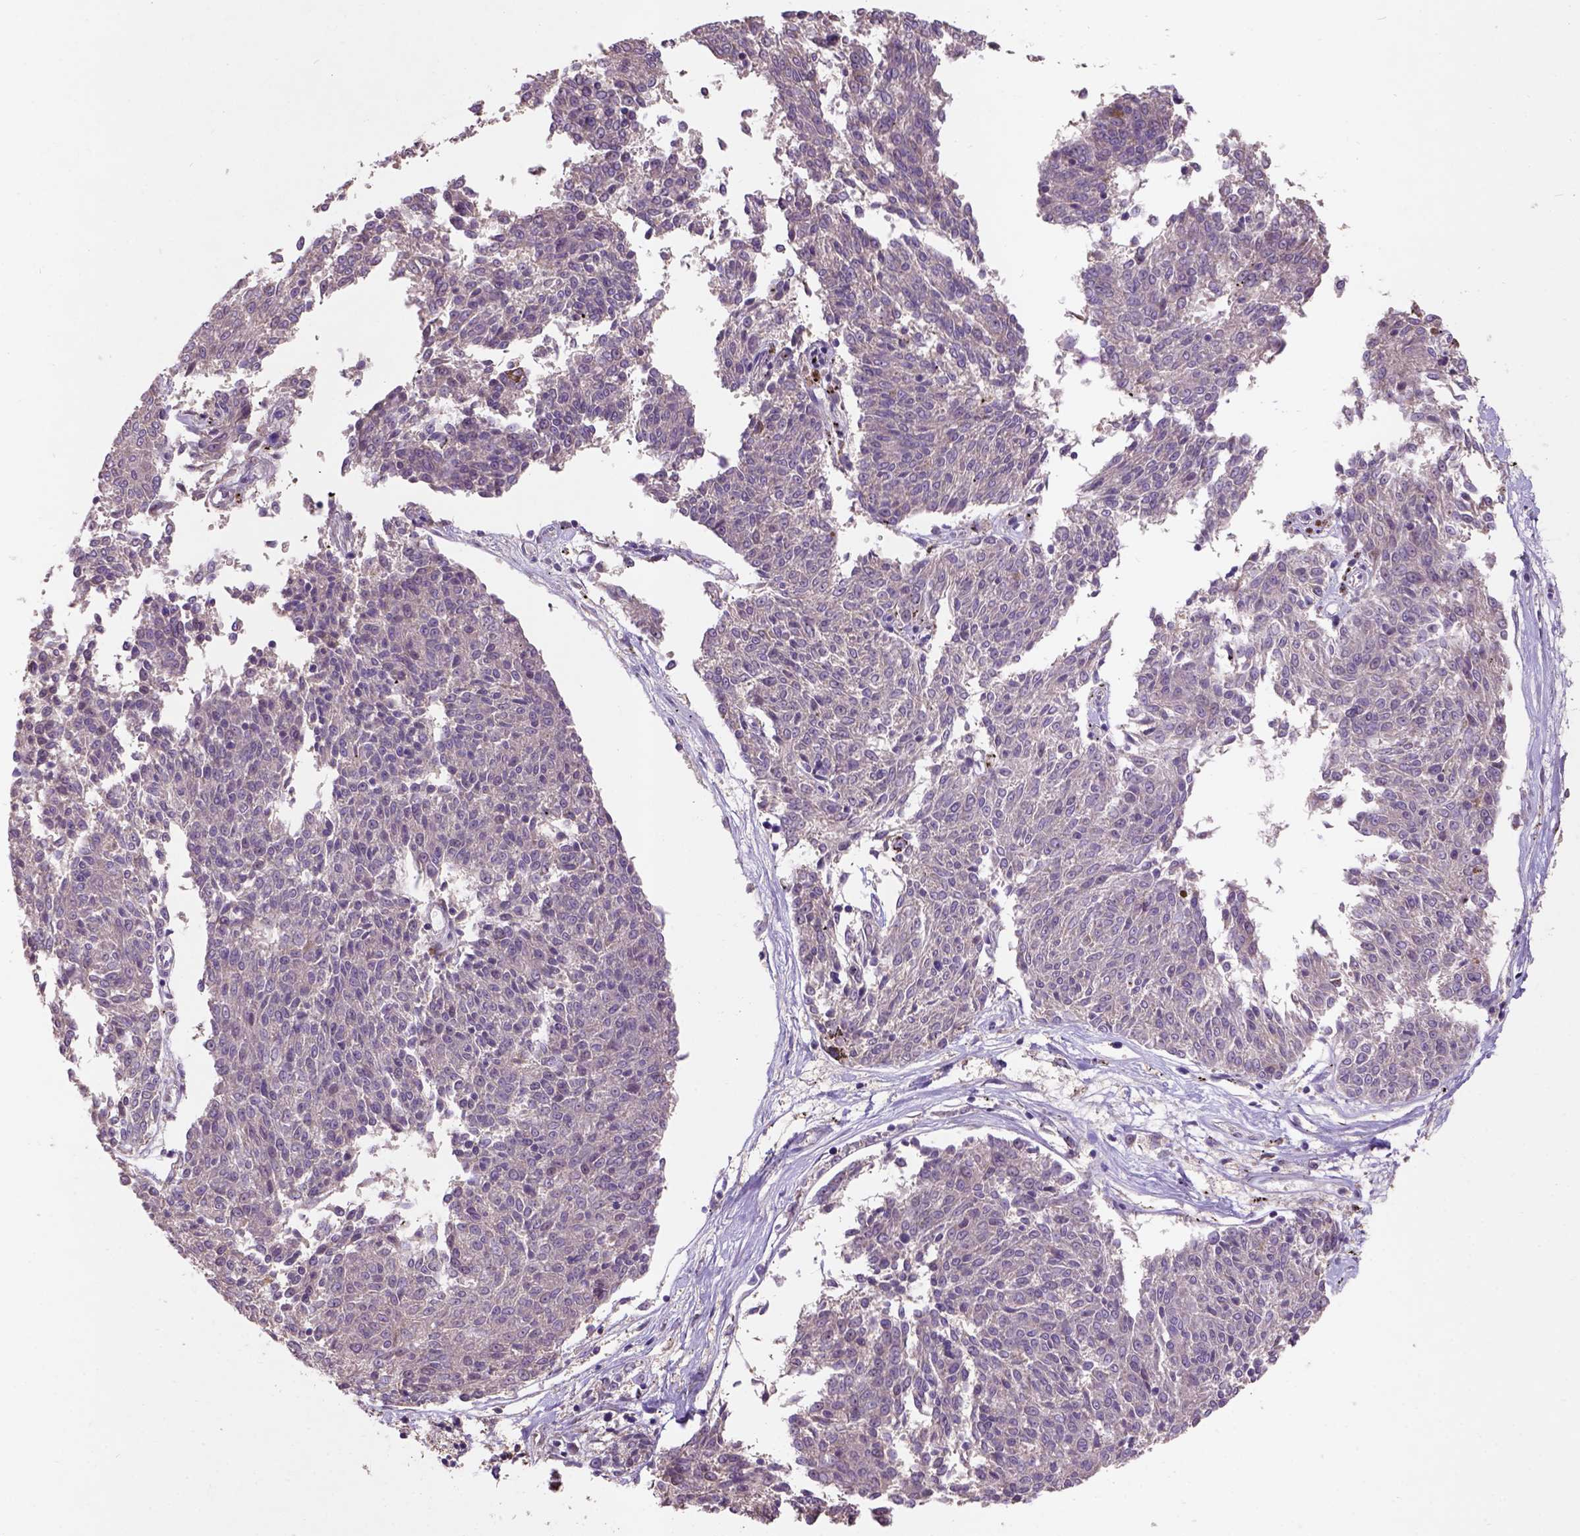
{"staining": {"intensity": "negative", "quantity": "none", "location": "none"}, "tissue": "melanoma", "cell_type": "Tumor cells", "image_type": "cancer", "snomed": [{"axis": "morphology", "description": "Malignant melanoma, NOS"}, {"axis": "topography", "description": "Skin"}], "caption": "A high-resolution micrograph shows immunohistochemistry (IHC) staining of malignant melanoma, which shows no significant positivity in tumor cells.", "gene": "KBTBD8", "patient": {"sex": "female", "age": 72}}